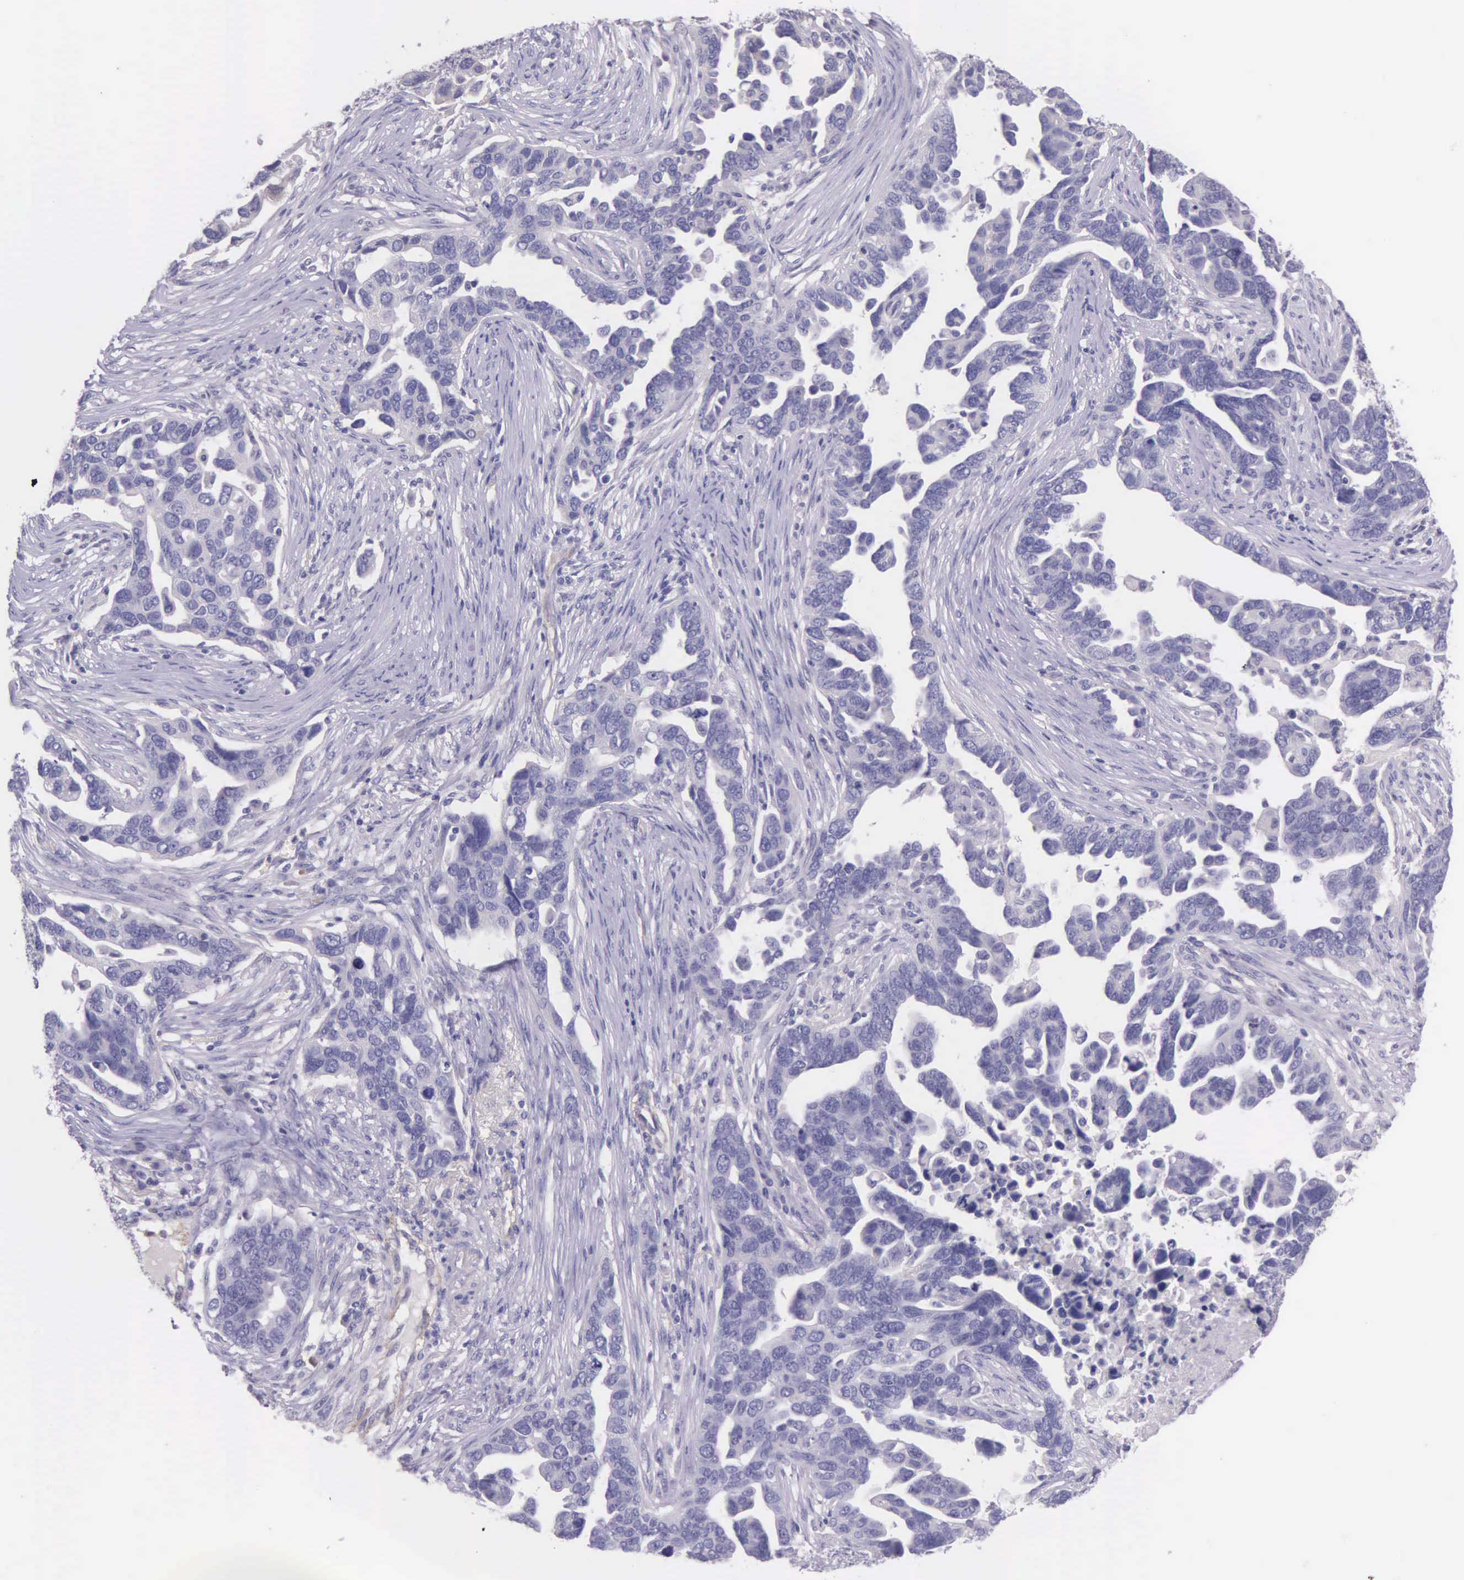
{"staining": {"intensity": "negative", "quantity": "none", "location": "none"}, "tissue": "ovarian cancer", "cell_type": "Tumor cells", "image_type": "cancer", "snomed": [{"axis": "morphology", "description": "Cystadenocarcinoma, serous, NOS"}, {"axis": "topography", "description": "Ovary"}], "caption": "Immunohistochemical staining of human serous cystadenocarcinoma (ovarian) reveals no significant positivity in tumor cells.", "gene": "THSD7A", "patient": {"sex": "female", "age": 54}}